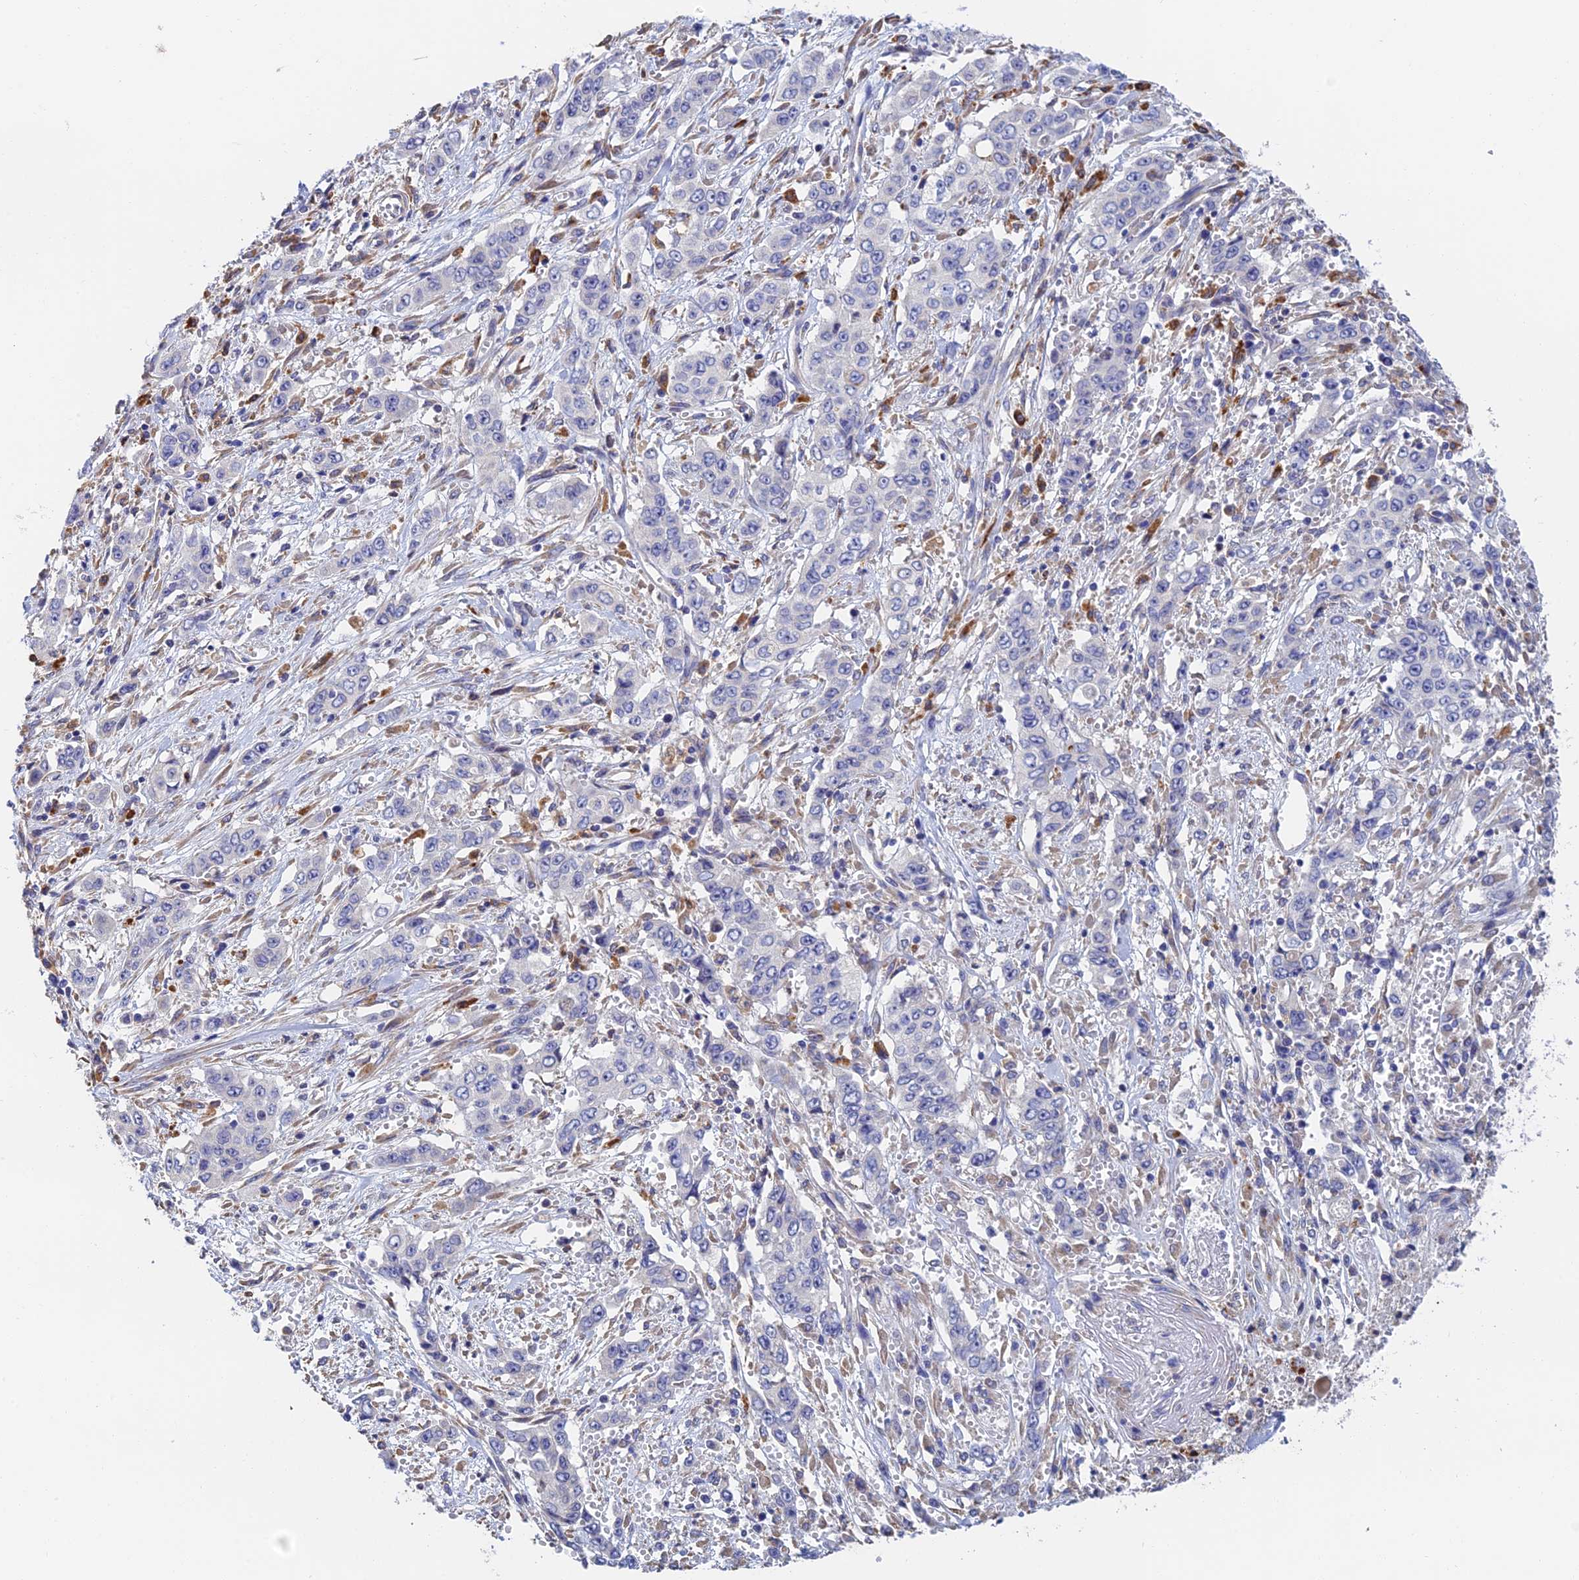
{"staining": {"intensity": "negative", "quantity": "none", "location": "none"}, "tissue": "stomach cancer", "cell_type": "Tumor cells", "image_type": "cancer", "snomed": [{"axis": "morphology", "description": "Normal tissue, NOS"}, {"axis": "morphology", "description": "Adenocarcinoma, NOS"}, {"axis": "topography", "description": "Stomach"}], "caption": "Protein analysis of stomach cancer demonstrates no significant expression in tumor cells.", "gene": "RPGRIP1L", "patient": {"sex": "female", "age": 64}}